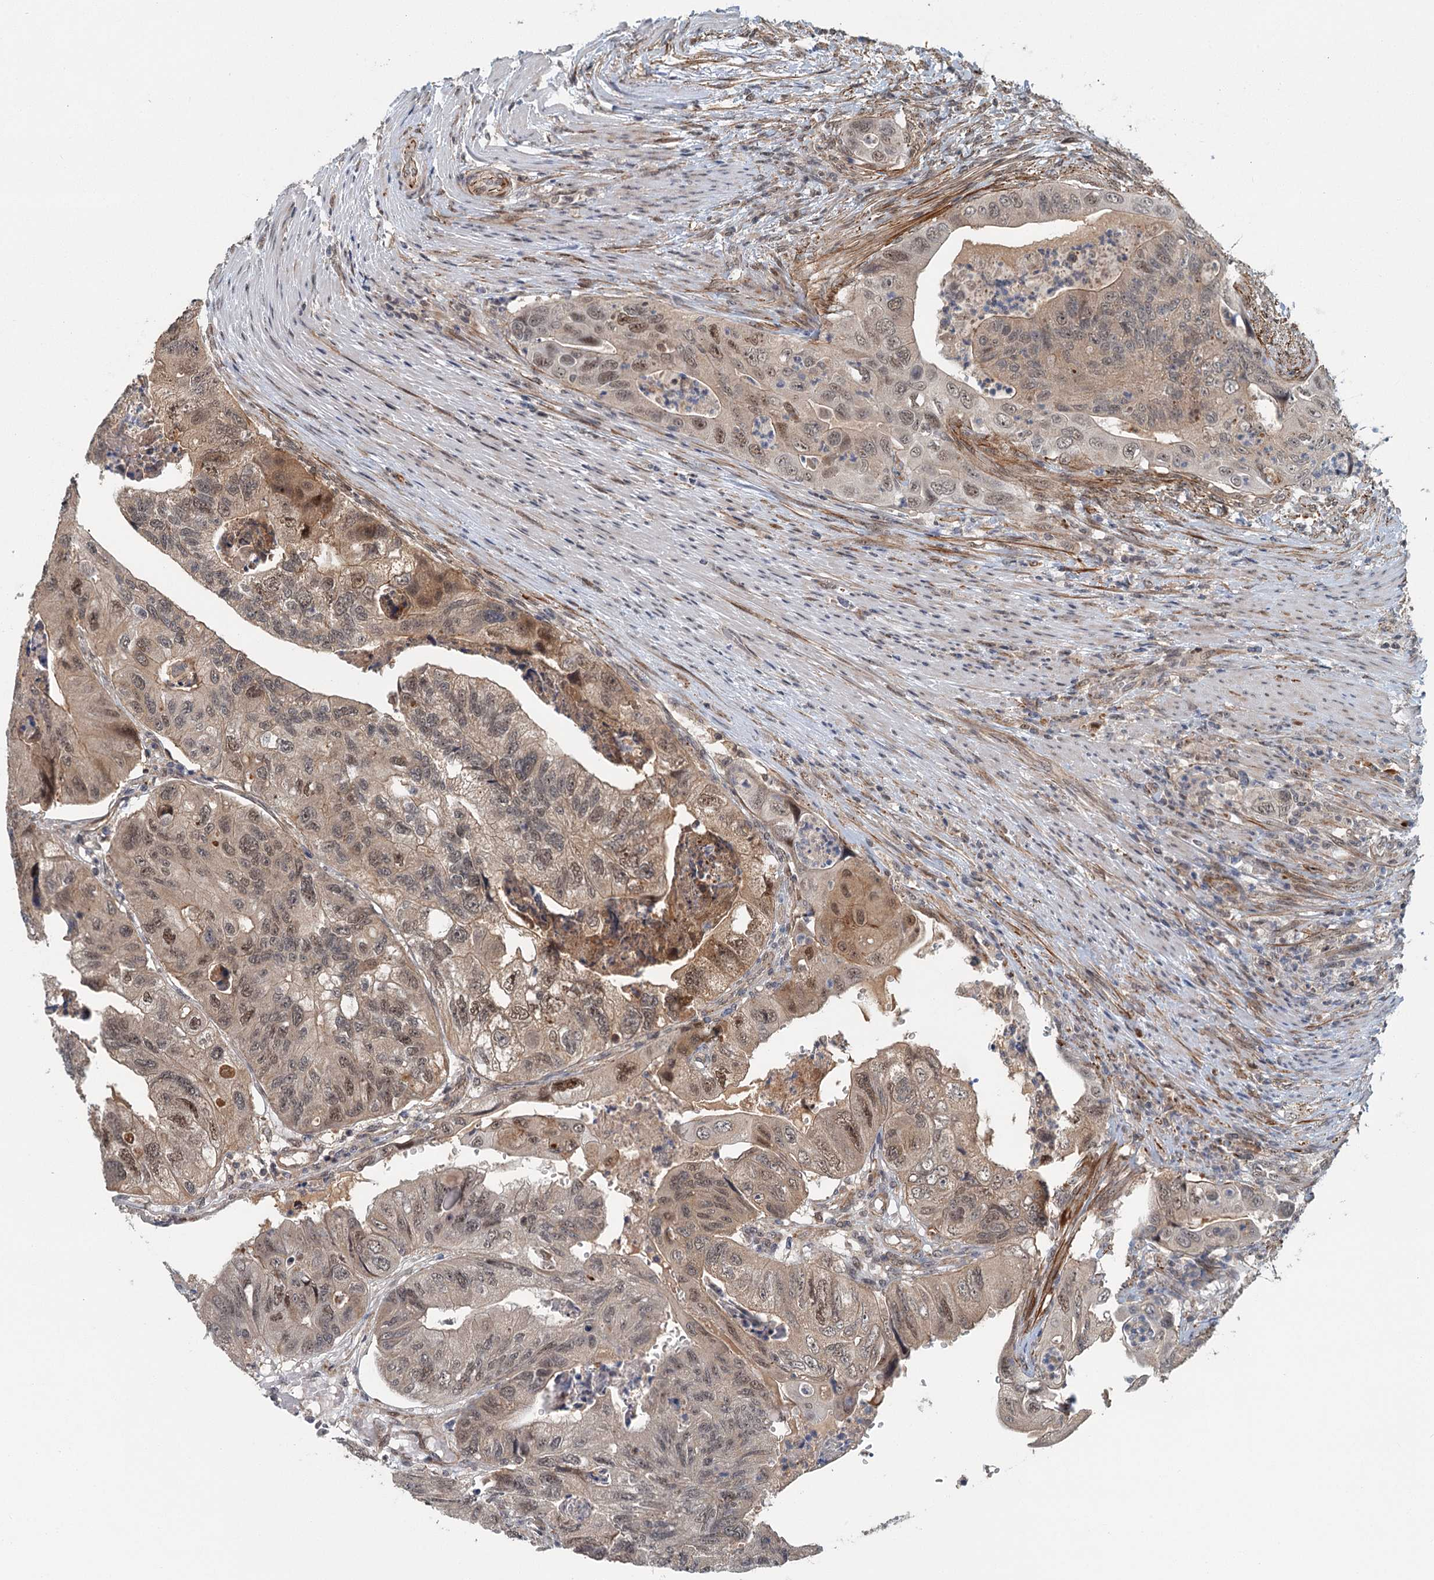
{"staining": {"intensity": "moderate", "quantity": ">75%", "location": "nuclear"}, "tissue": "colorectal cancer", "cell_type": "Tumor cells", "image_type": "cancer", "snomed": [{"axis": "morphology", "description": "Adenocarcinoma, NOS"}, {"axis": "topography", "description": "Rectum"}], "caption": "Protein expression analysis of colorectal adenocarcinoma demonstrates moderate nuclear staining in about >75% of tumor cells.", "gene": "TAS2R42", "patient": {"sex": "male", "age": 63}}